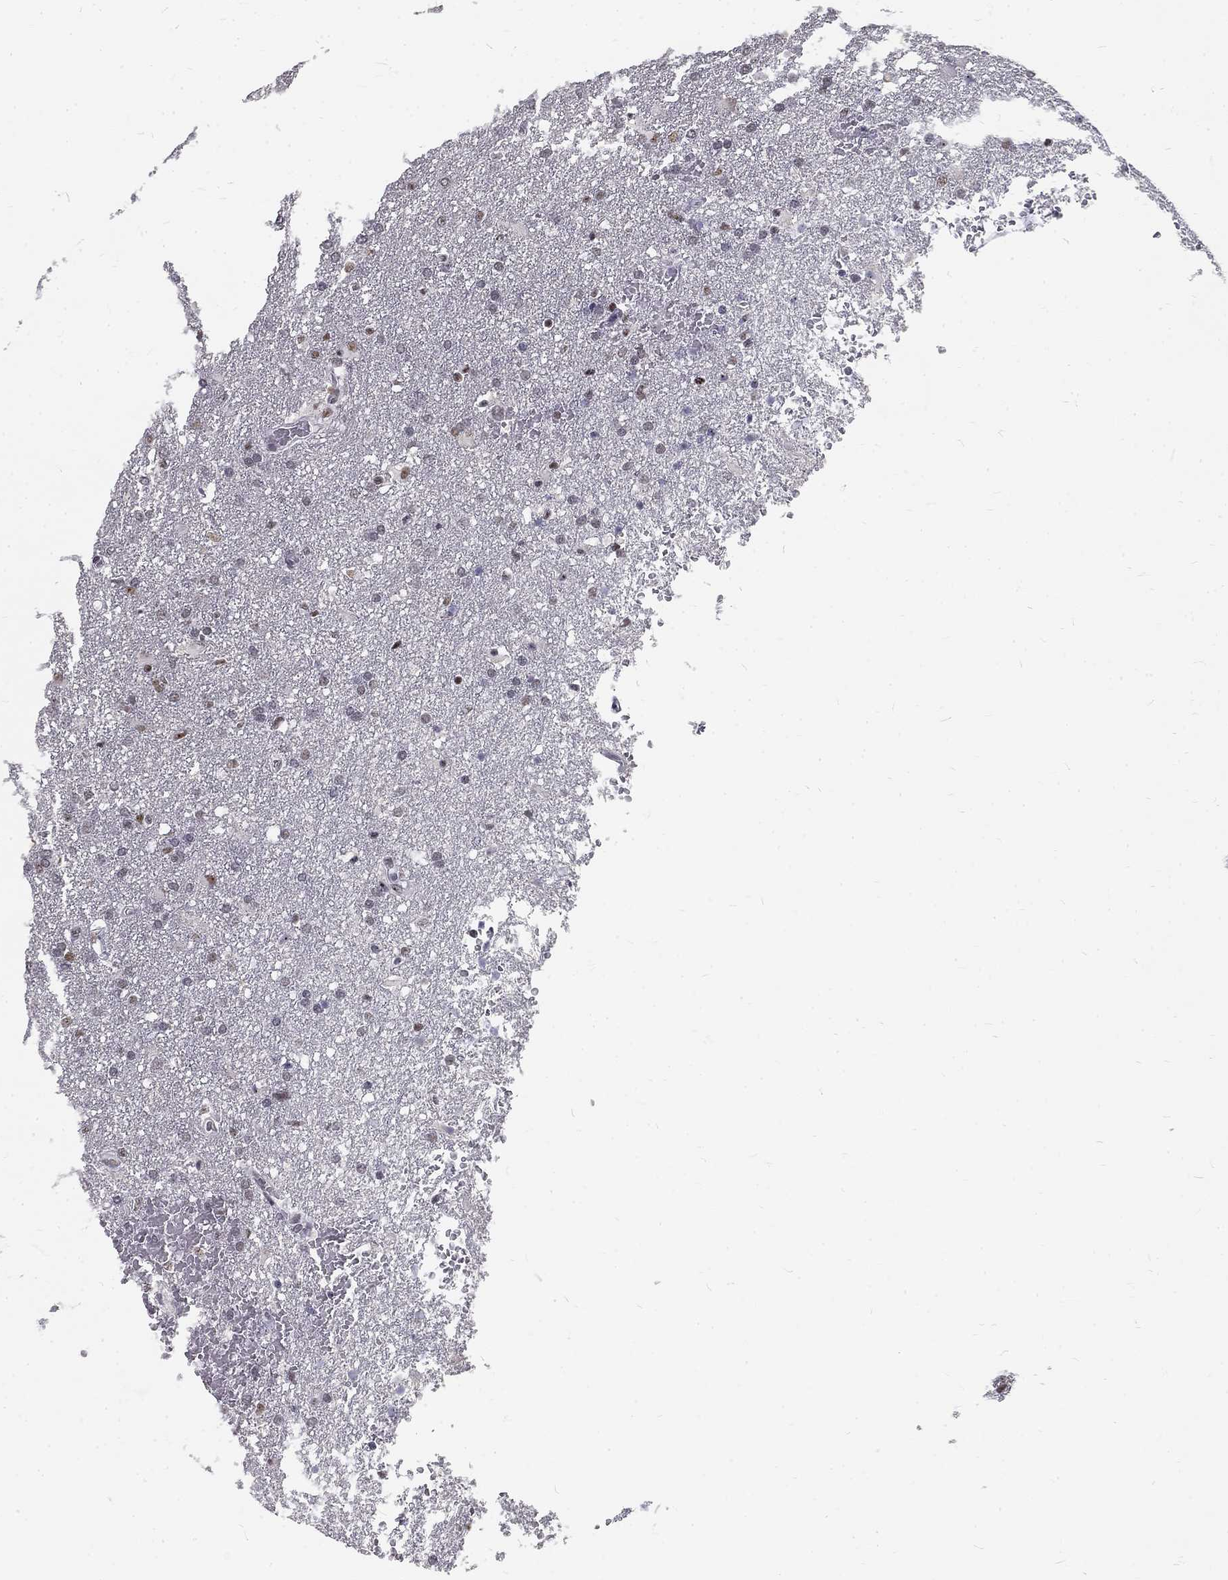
{"staining": {"intensity": "negative", "quantity": "none", "location": "none"}, "tissue": "glioma", "cell_type": "Tumor cells", "image_type": "cancer", "snomed": [{"axis": "morphology", "description": "Glioma, malignant, High grade"}, {"axis": "topography", "description": "Brain"}], "caption": "Immunohistochemistry (IHC) histopathology image of malignant high-grade glioma stained for a protein (brown), which displays no positivity in tumor cells.", "gene": "SNORC", "patient": {"sex": "male", "age": 68}}